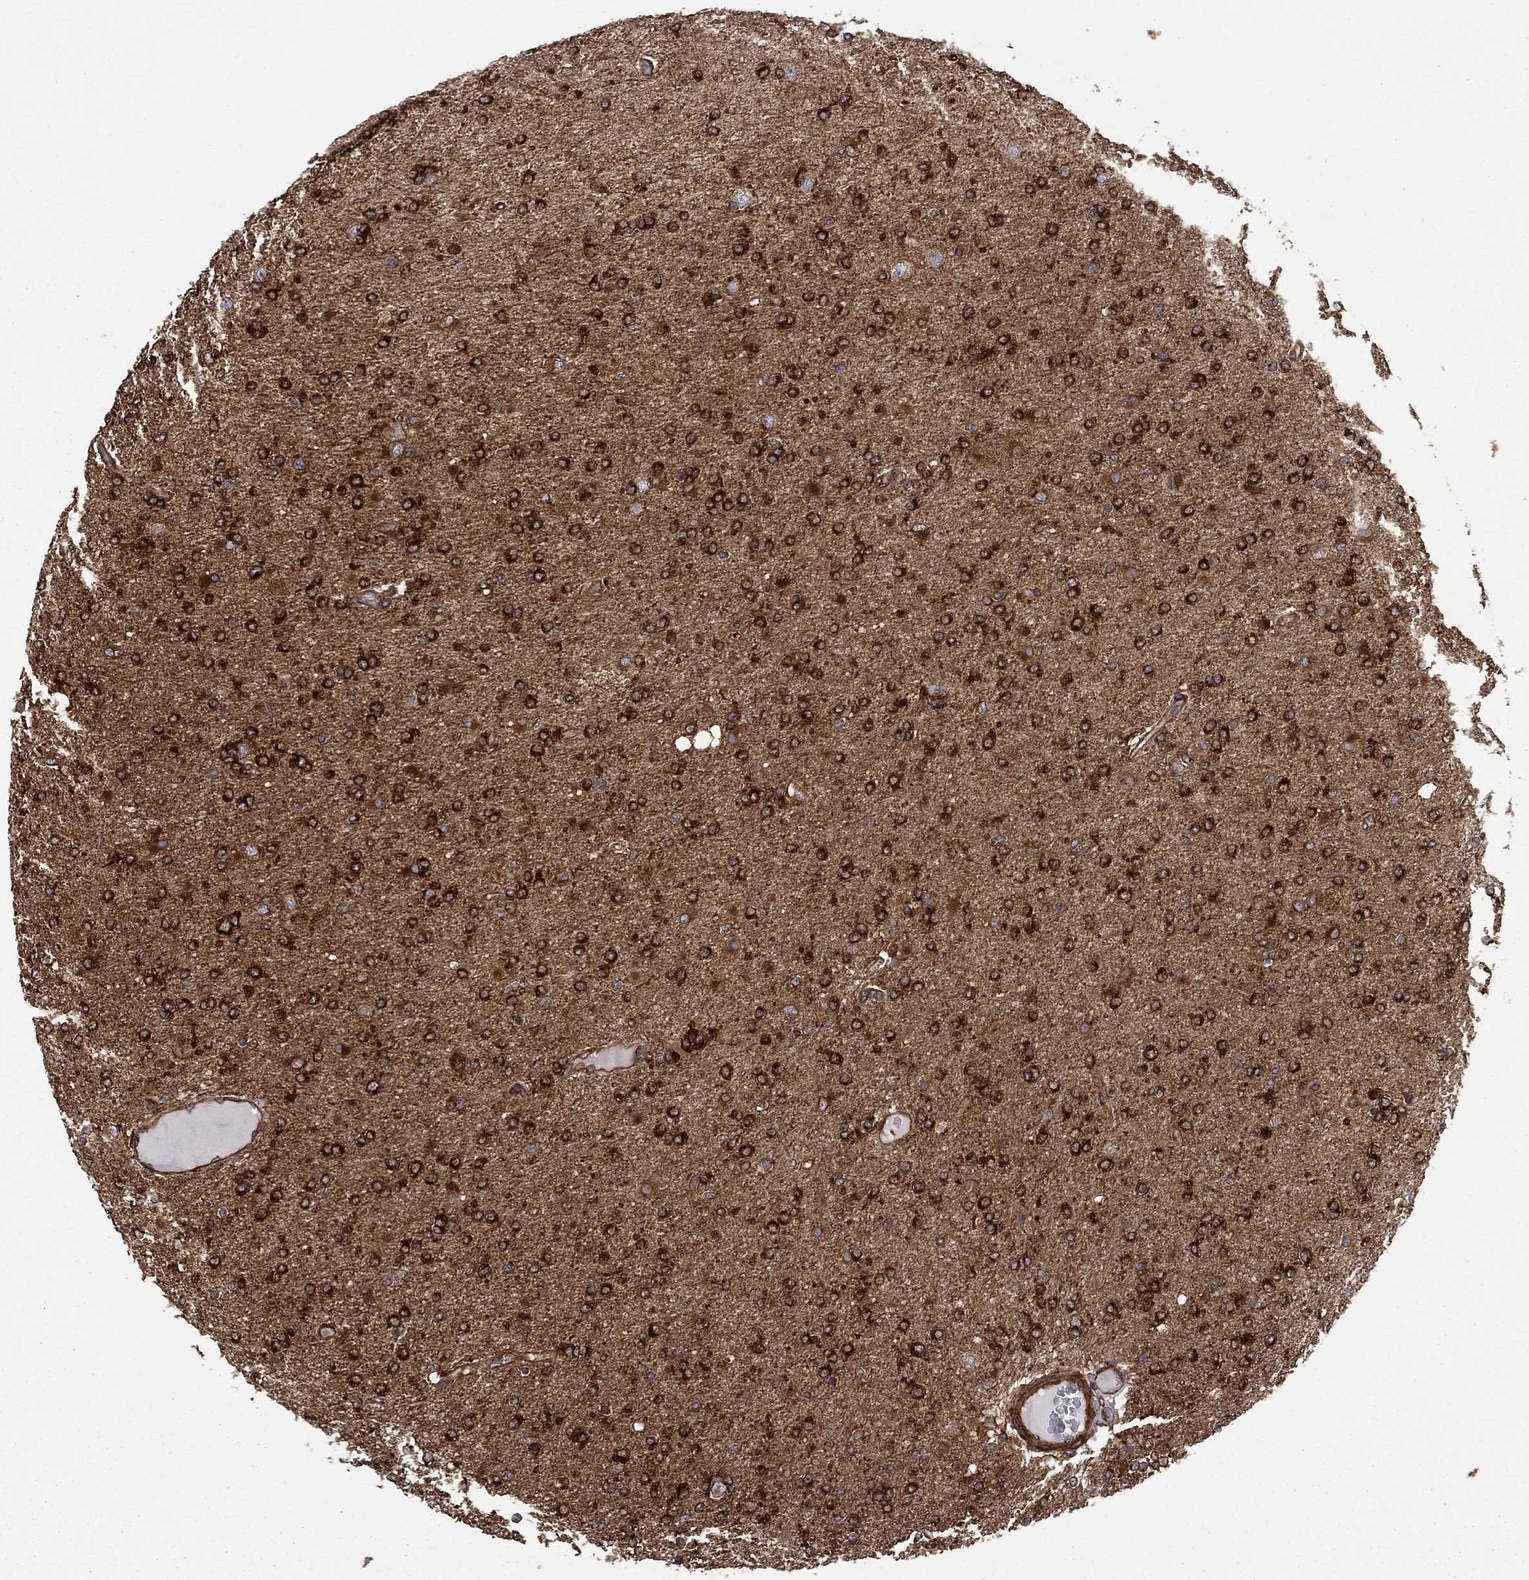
{"staining": {"intensity": "strong", "quantity": ">75%", "location": "cytoplasmic/membranous"}, "tissue": "glioma", "cell_type": "Tumor cells", "image_type": "cancer", "snomed": [{"axis": "morphology", "description": "Glioma, malignant, High grade"}, {"axis": "topography", "description": "Cerebral cortex"}], "caption": "Tumor cells exhibit high levels of strong cytoplasmic/membranous expression in about >75% of cells in glioma.", "gene": "CUTC", "patient": {"sex": "male", "age": 70}}